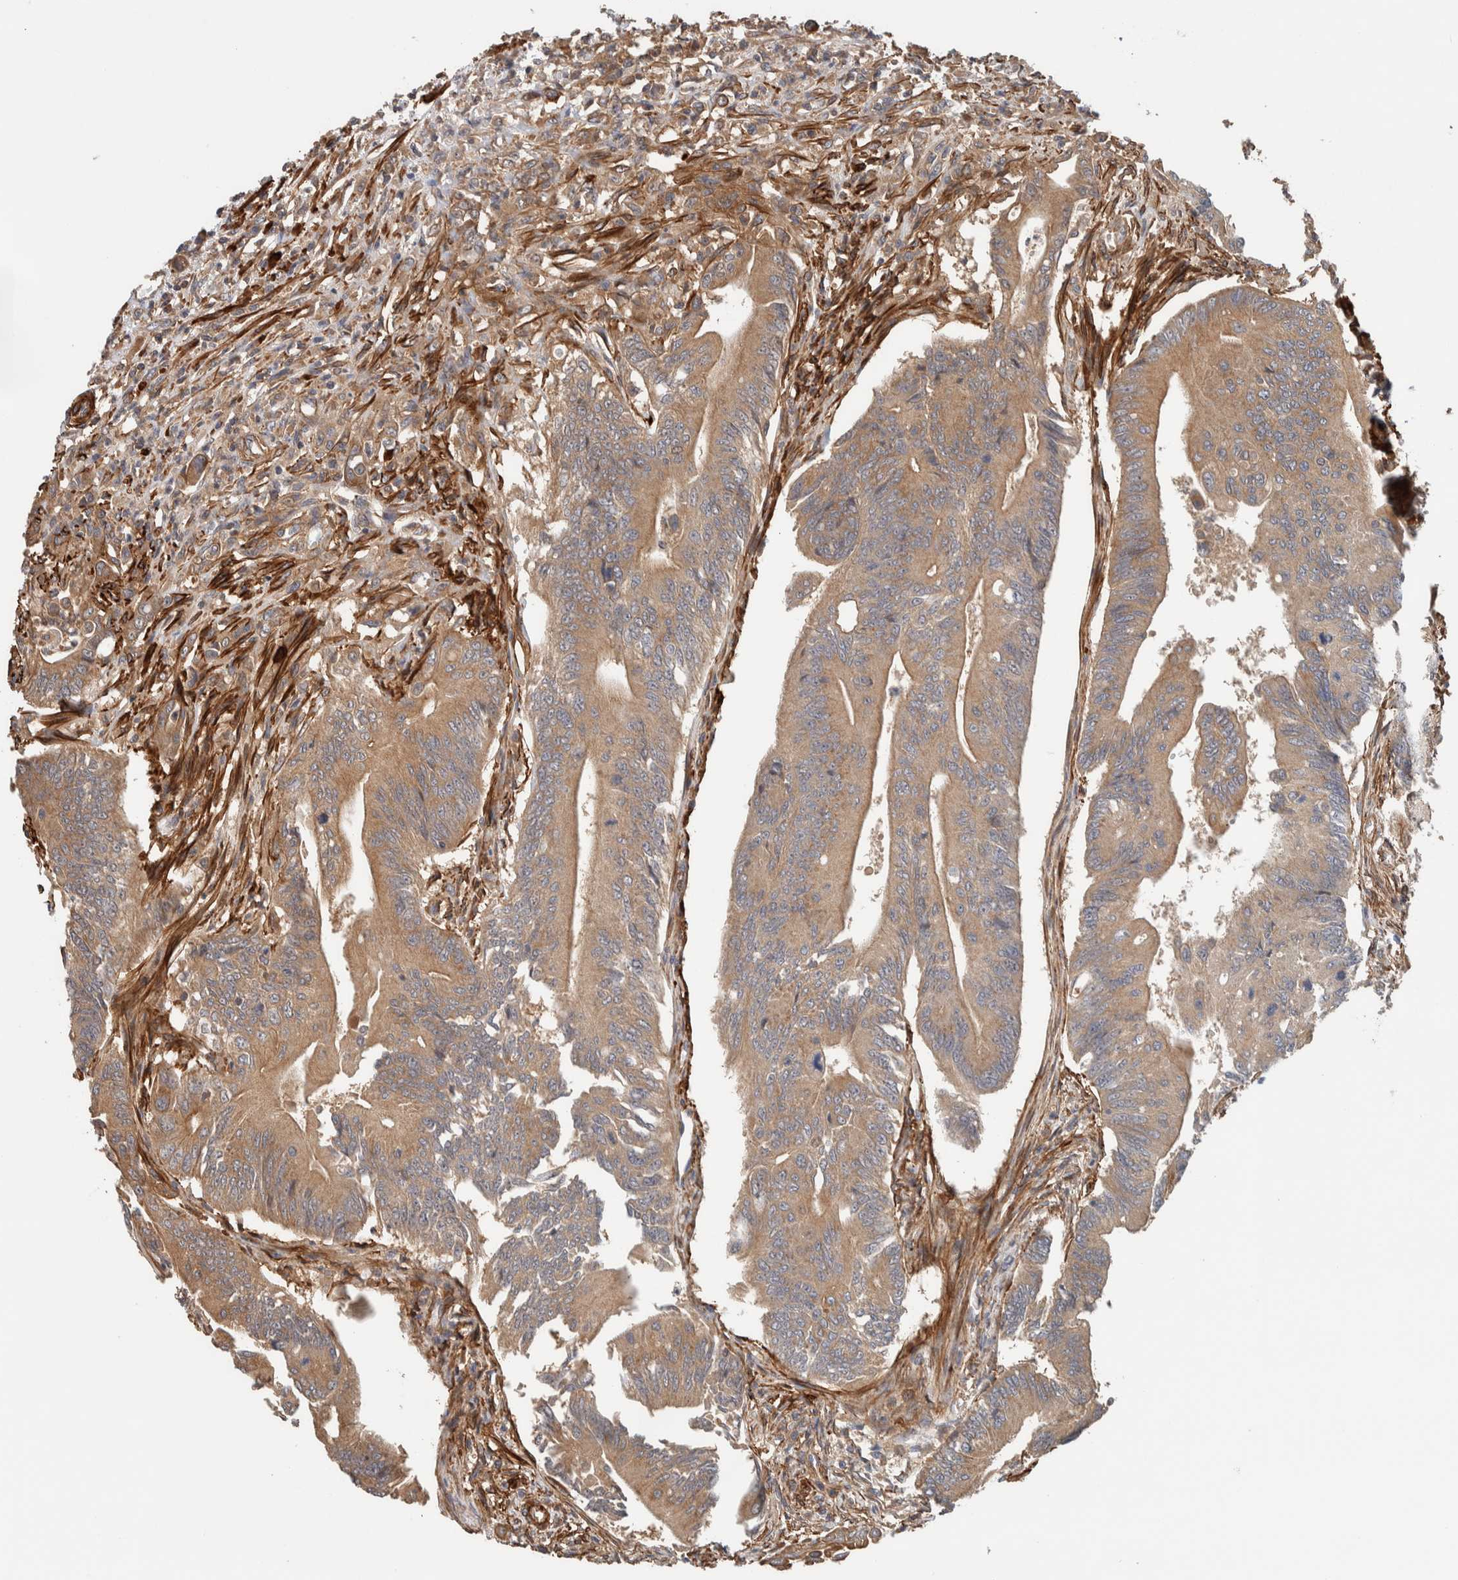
{"staining": {"intensity": "moderate", "quantity": "25%-75%", "location": "cytoplasmic/membranous"}, "tissue": "colorectal cancer", "cell_type": "Tumor cells", "image_type": "cancer", "snomed": [{"axis": "morphology", "description": "Adenoma, NOS"}, {"axis": "morphology", "description": "Adenocarcinoma, NOS"}, {"axis": "topography", "description": "Colon"}], "caption": "A photomicrograph of colorectal cancer (adenoma) stained for a protein shows moderate cytoplasmic/membranous brown staining in tumor cells.", "gene": "SYNRG", "patient": {"sex": "male", "age": 79}}